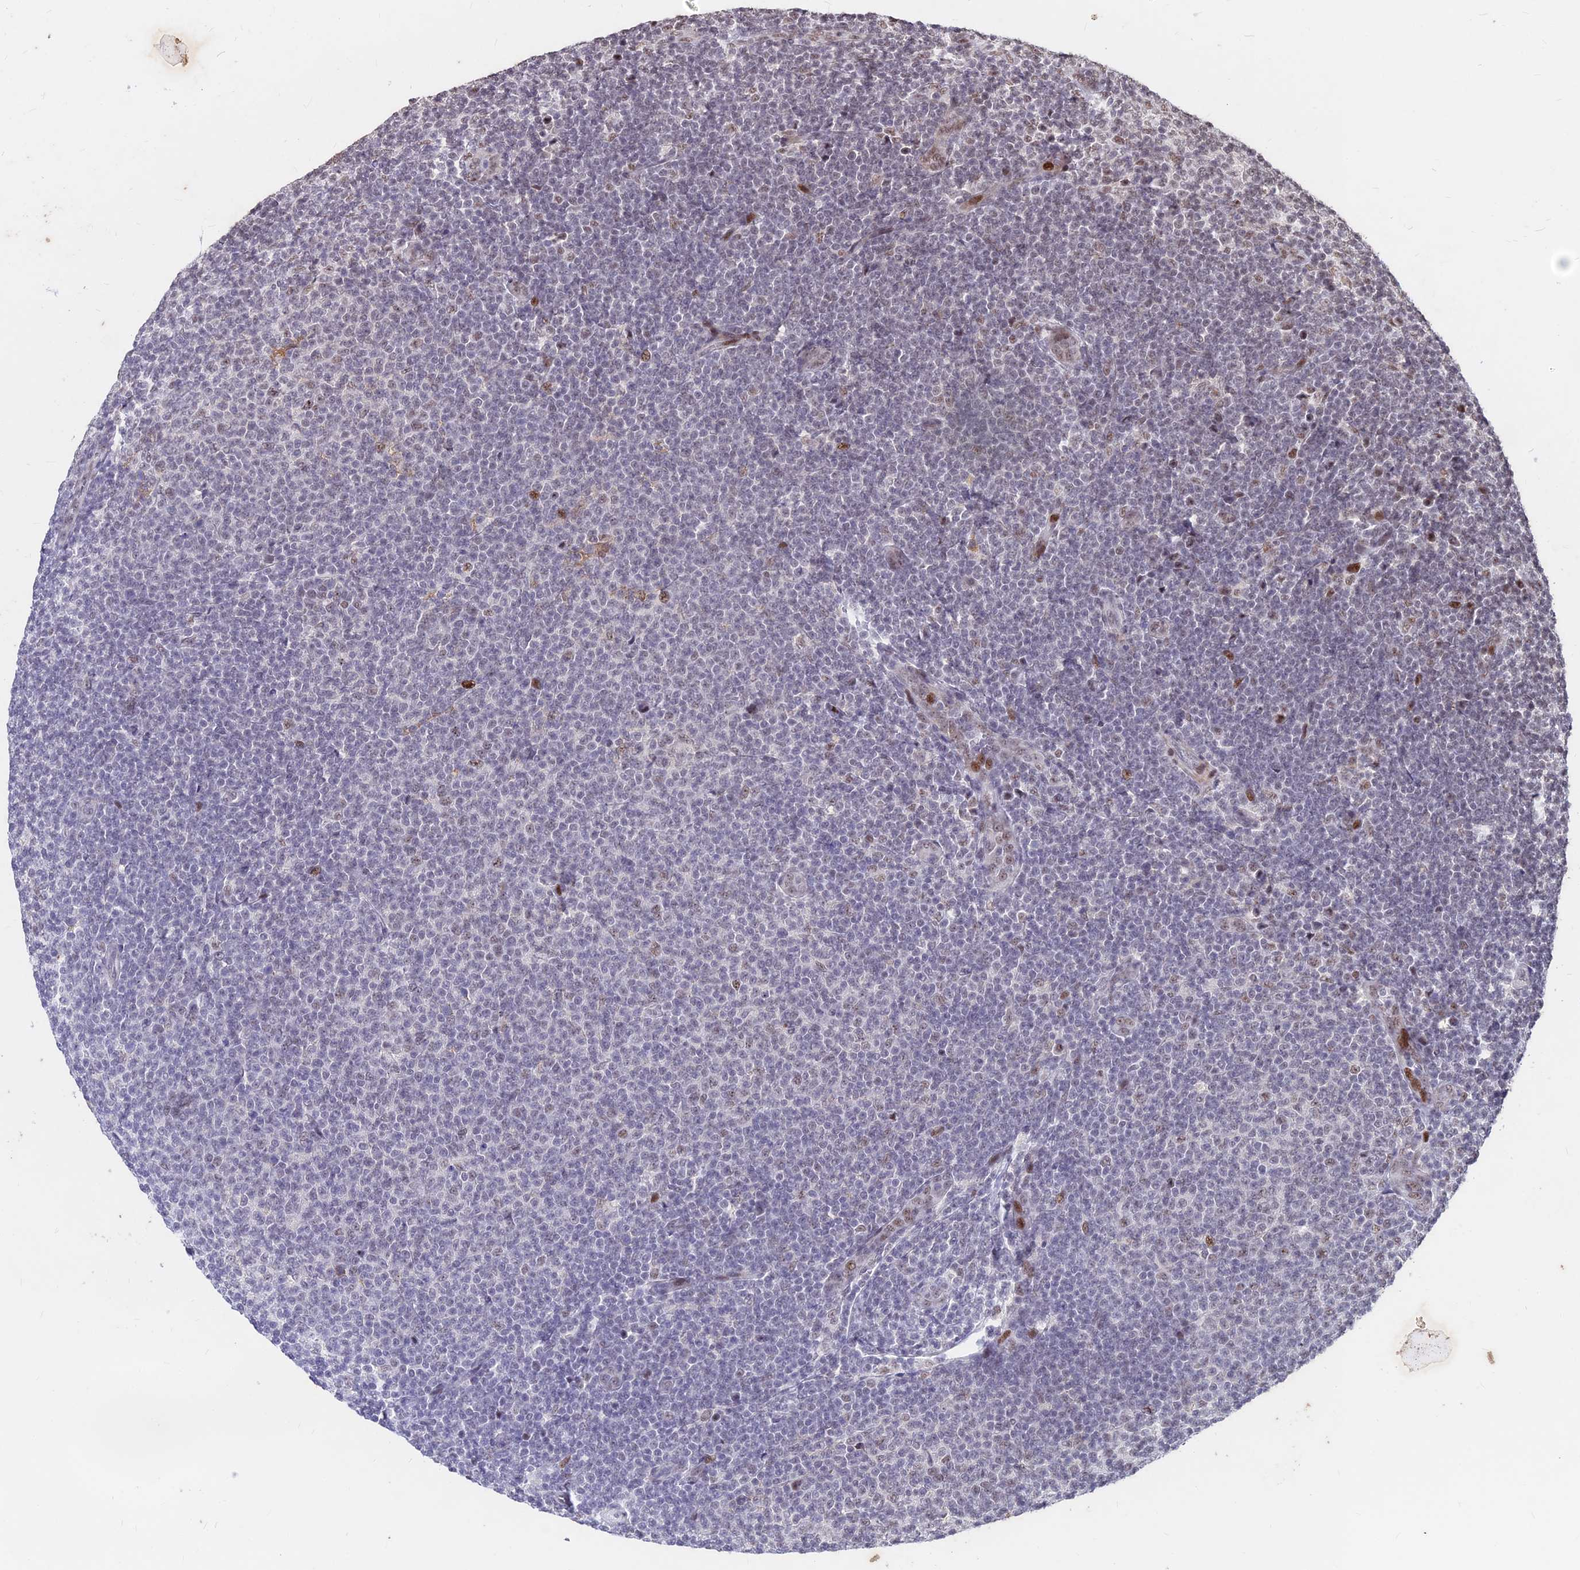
{"staining": {"intensity": "weak", "quantity": "<25%", "location": "nuclear"}, "tissue": "lymphoma", "cell_type": "Tumor cells", "image_type": "cancer", "snomed": [{"axis": "morphology", "description": "Malignant lymphoma, non-Hodgkin's type, Low grade"}, {"axis": "topography", "description": "Lymph node"}], "caption": "Tumor cells show no significant protein expression in low-grade malignant lymphoma, non-Hodgkin's type. (DAB IHC visualized using brightfield microscopy, high magnification).", "gene": "ZBED4", "patient": {"sex": "male", "age": 66}}